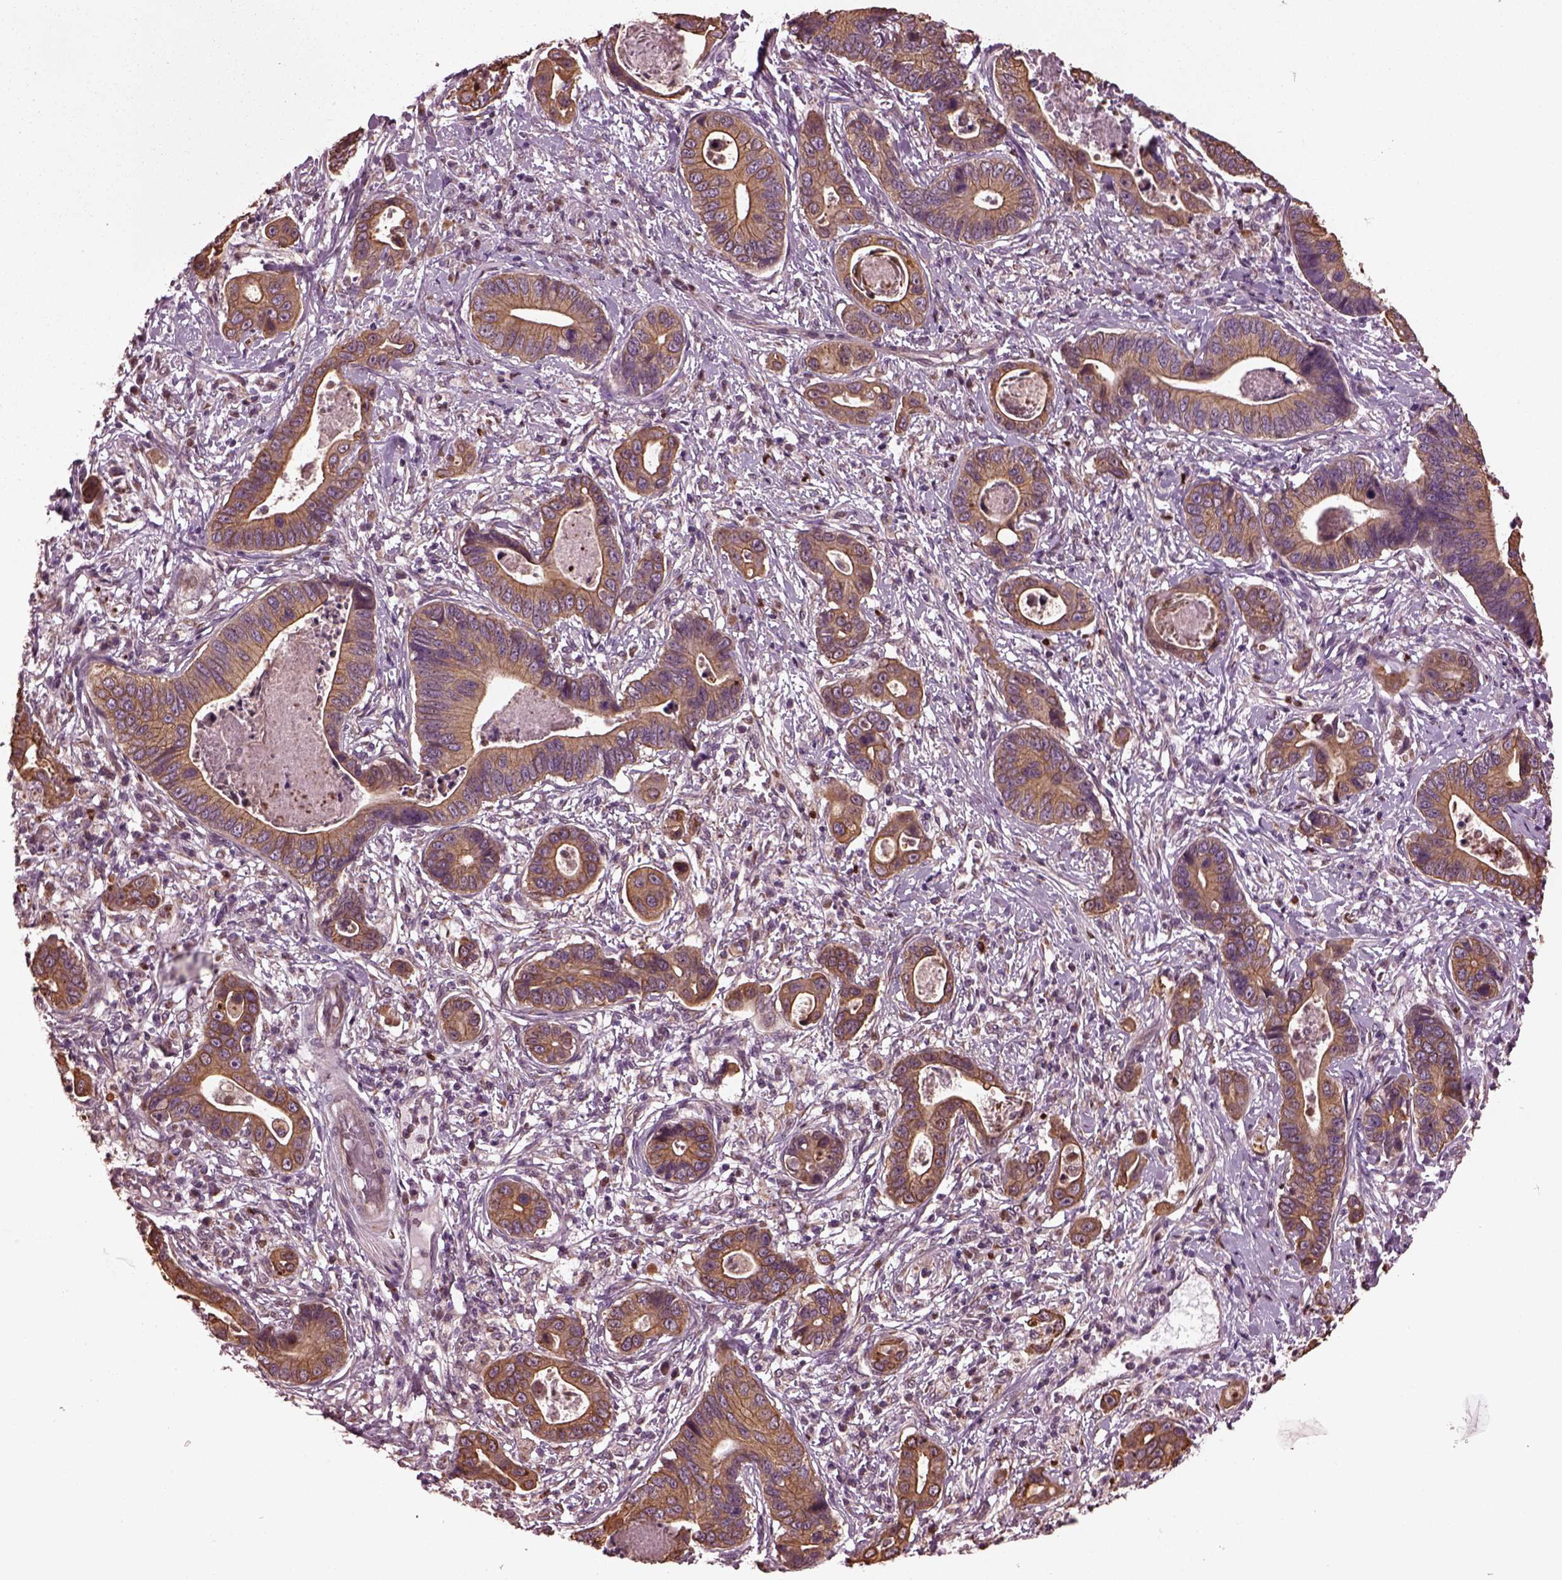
{"staining": {"intensity": "moderate", "quantity": ">75%", "location": "cytoplasmic/membranous"}, "tissue": "stomach cancer", "cell_type": "Tumor cells", "image_type": "cancer", "snomed": [{"axis": "morphology", "description": "Adenocarcinoma, NOS"}, {"axis": "topography", "description": "Stomach"}], "caption": "Moderate cytoplasmic/membranous protein staining is identified in approximately >75% of tumor cells in stomach adenocarcinoma. (Stains: DAB (3,3'-diaminobenzidine) in brown, nuclei in blue, Microscopy: brightfield microscopy at high magnification).", "gene": "RUFY3", "patient": {"sex": "male", "age": 84}}